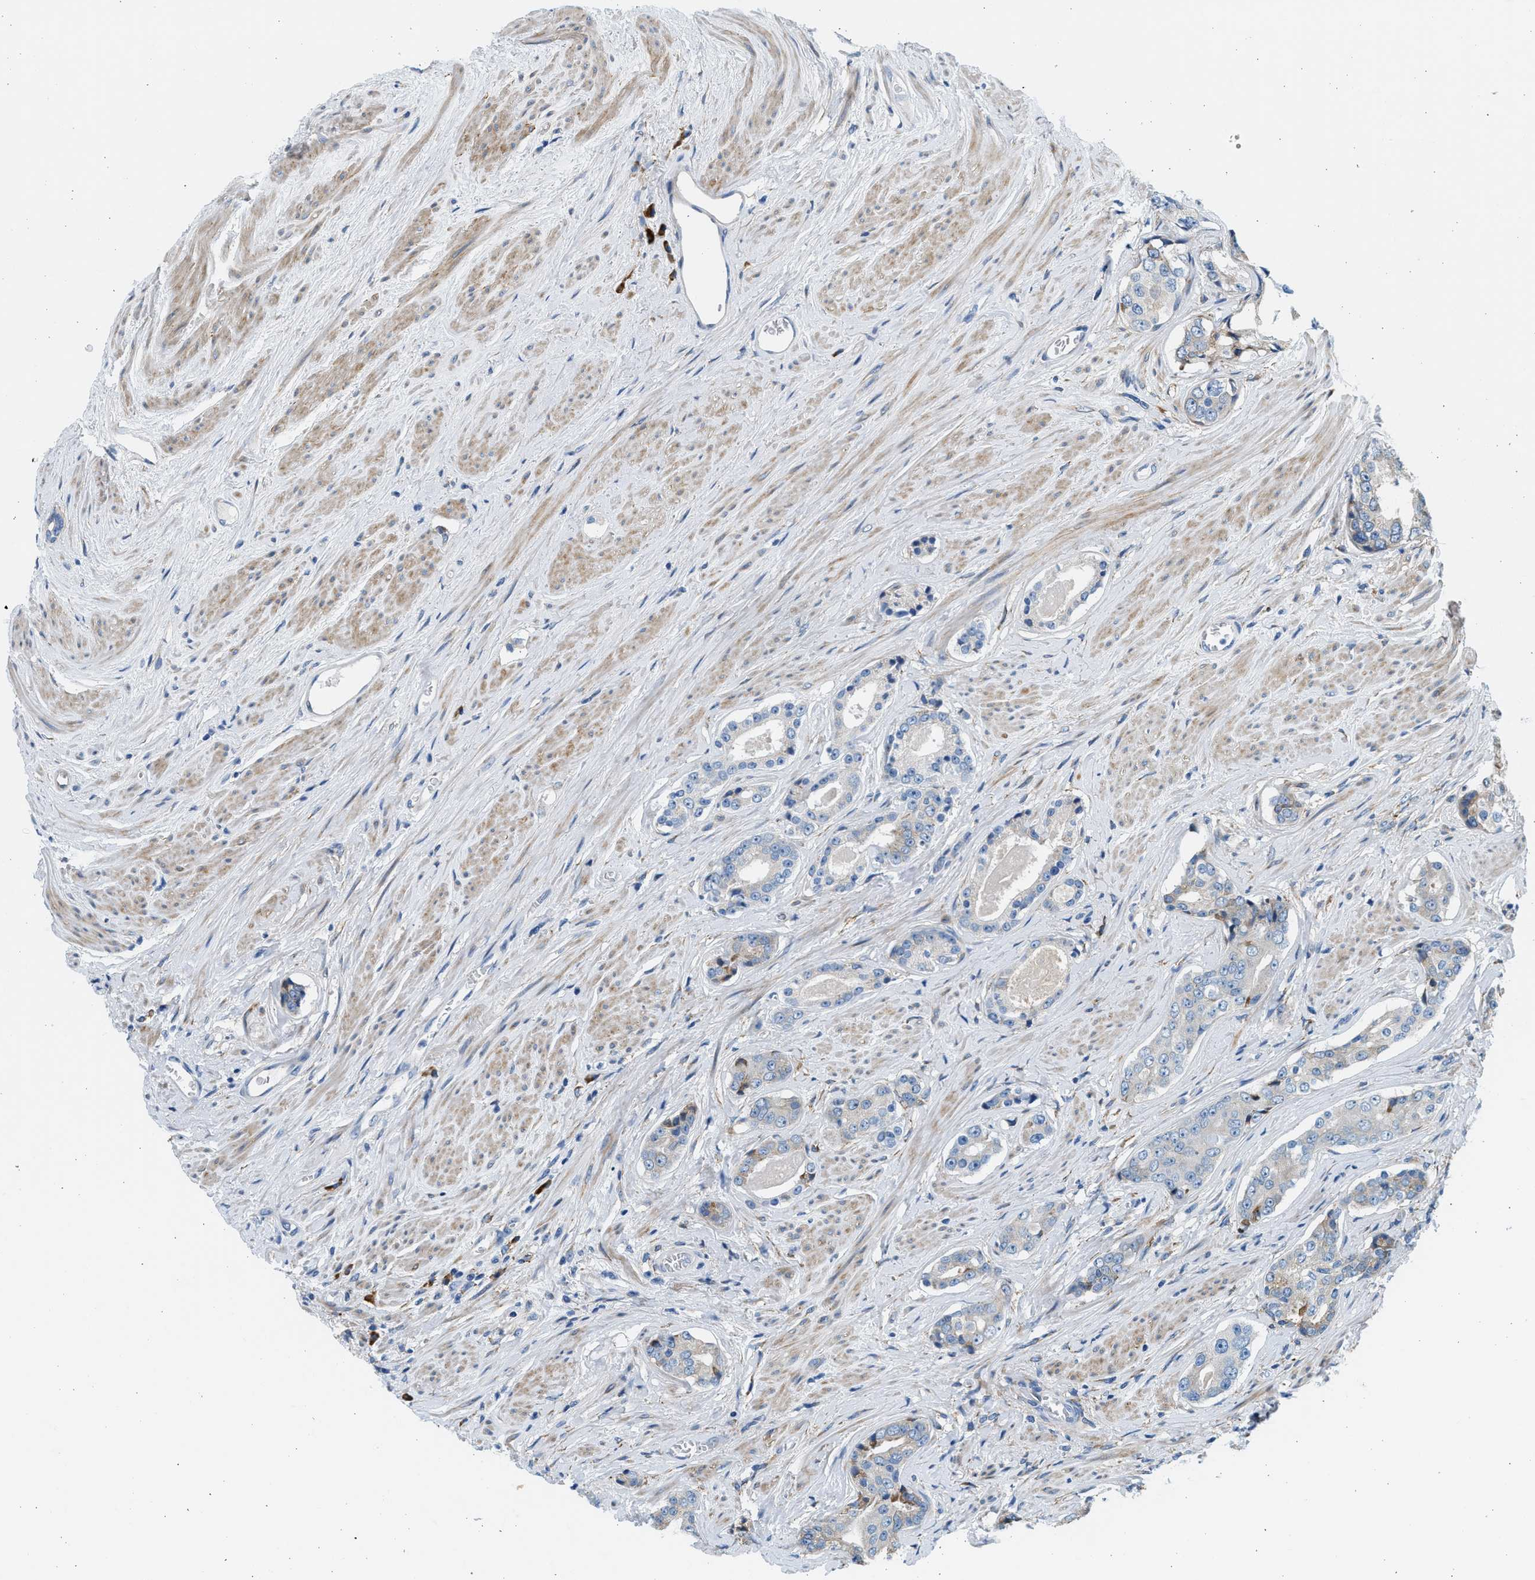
{"staining": {"intensity": "negative", "quantity": "none", "location": "none"}, "tissue": "prostate cancer", "cell_type": "Tumor cells", "image_type": "cancer", "snomed": [{"axis": "morphology", "description": "Adenocarcinoma, High grade"}, {"axis": "topography", "description": "Prostate"}], "caption": "Tumor cells are negative for brown protein staining in prostate high-grade adenocarcinoma.", "gene": "CNTN6", "patient": {"sex": "male", "age": 71}}